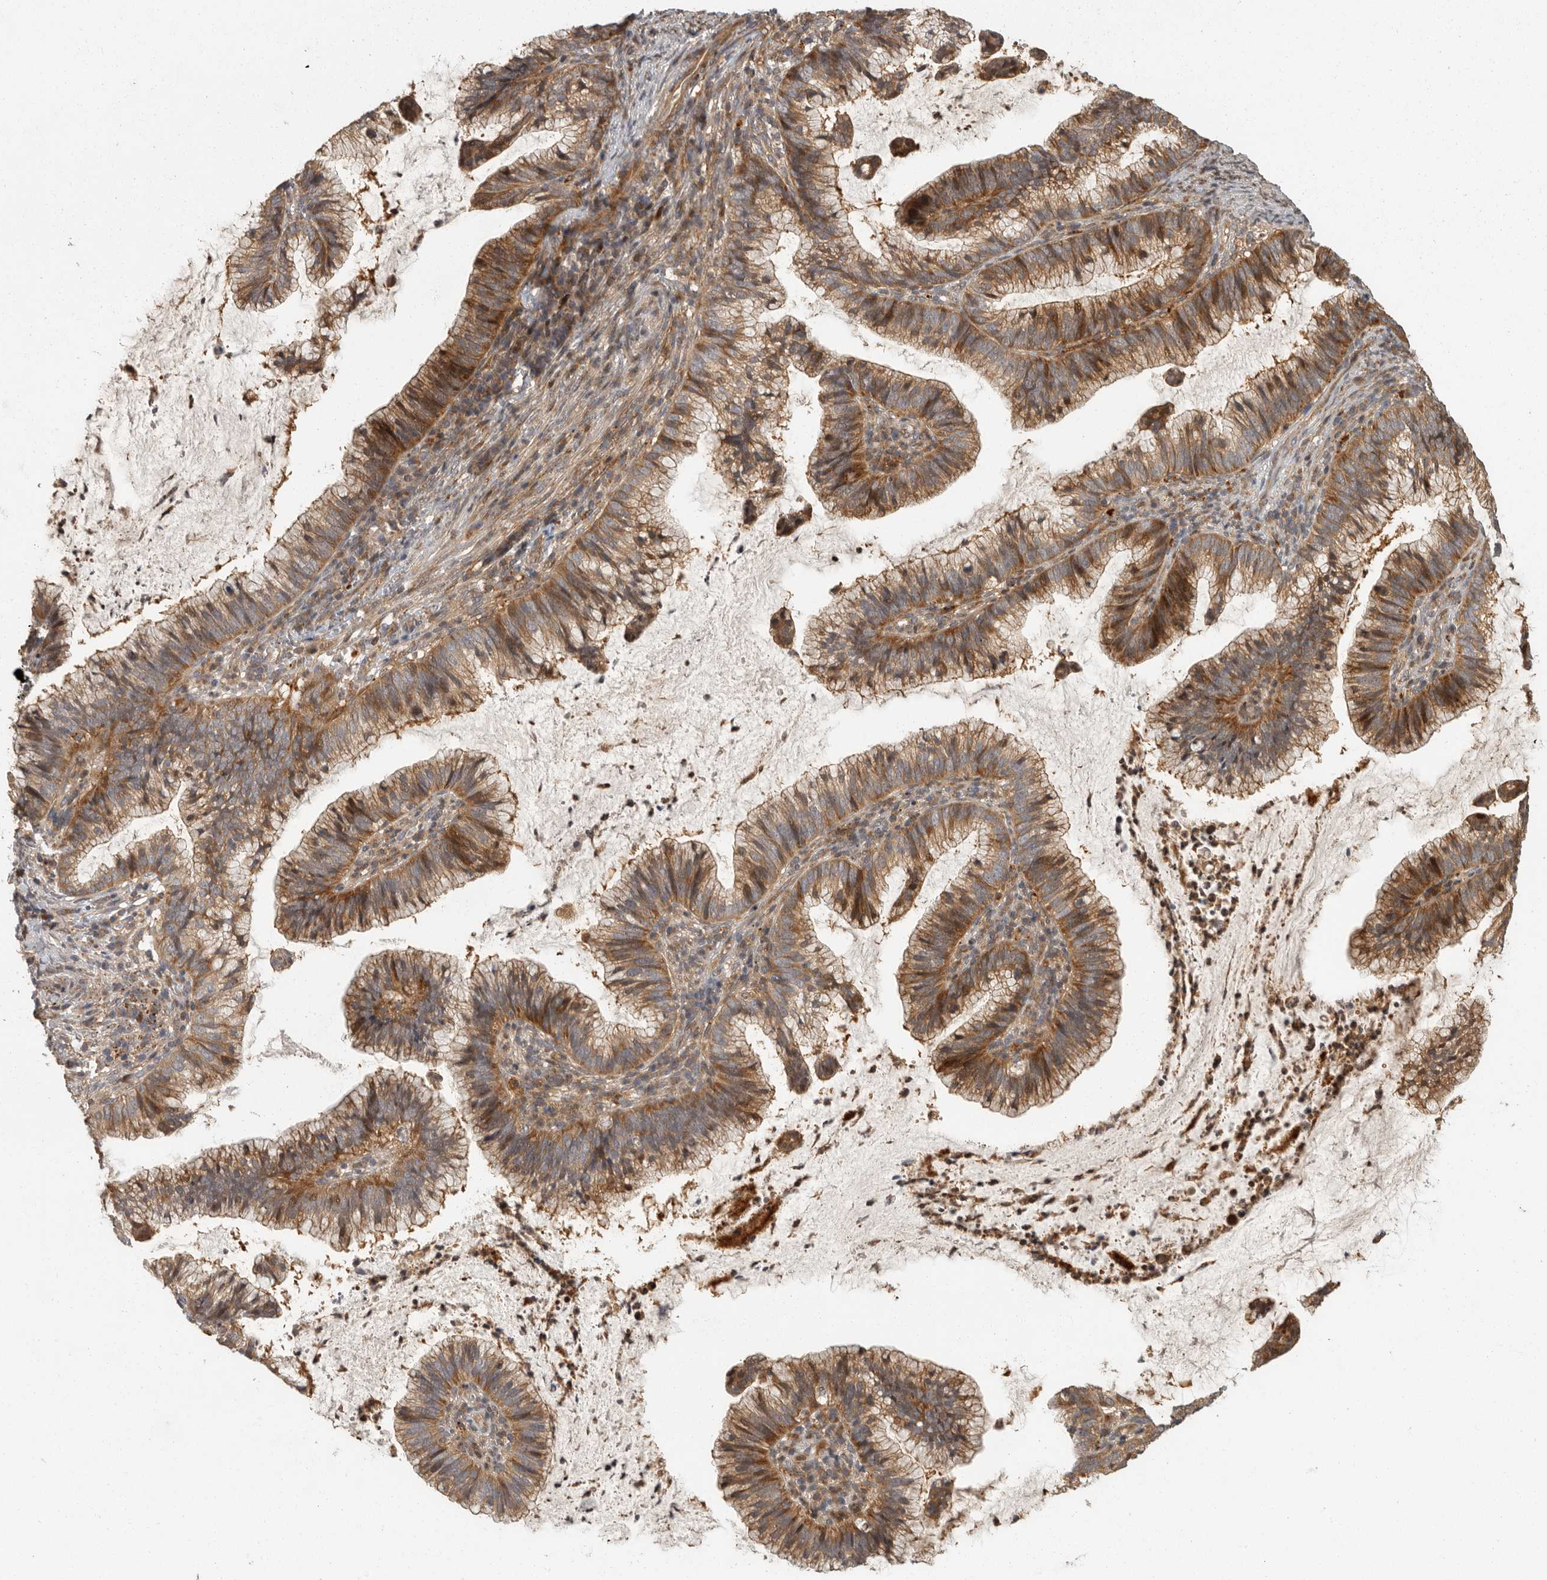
{"staining": {"intensity": "moderate", "quantity": ">75%", "location": "cytoplasmic/membranous,nuclear"}, "tissue": "cervical cancer", "cell_type": "Tumor cells", "image_type": "cancer", "snomed": [{"axis": "morphology", "description": "Adenocarcinoma, NOS"}, {"axis": "topography", "description": "Cervix"}], "caption": "Brown immunohistochemical staining in human cervical cancer (adenocarcinoma) exhibits moderate cytoplasmic/membranous and nuclear staining in about >75% of tumor cells.", "gene": "SWT1", "patient": {"sex": "female", "age": 36}}